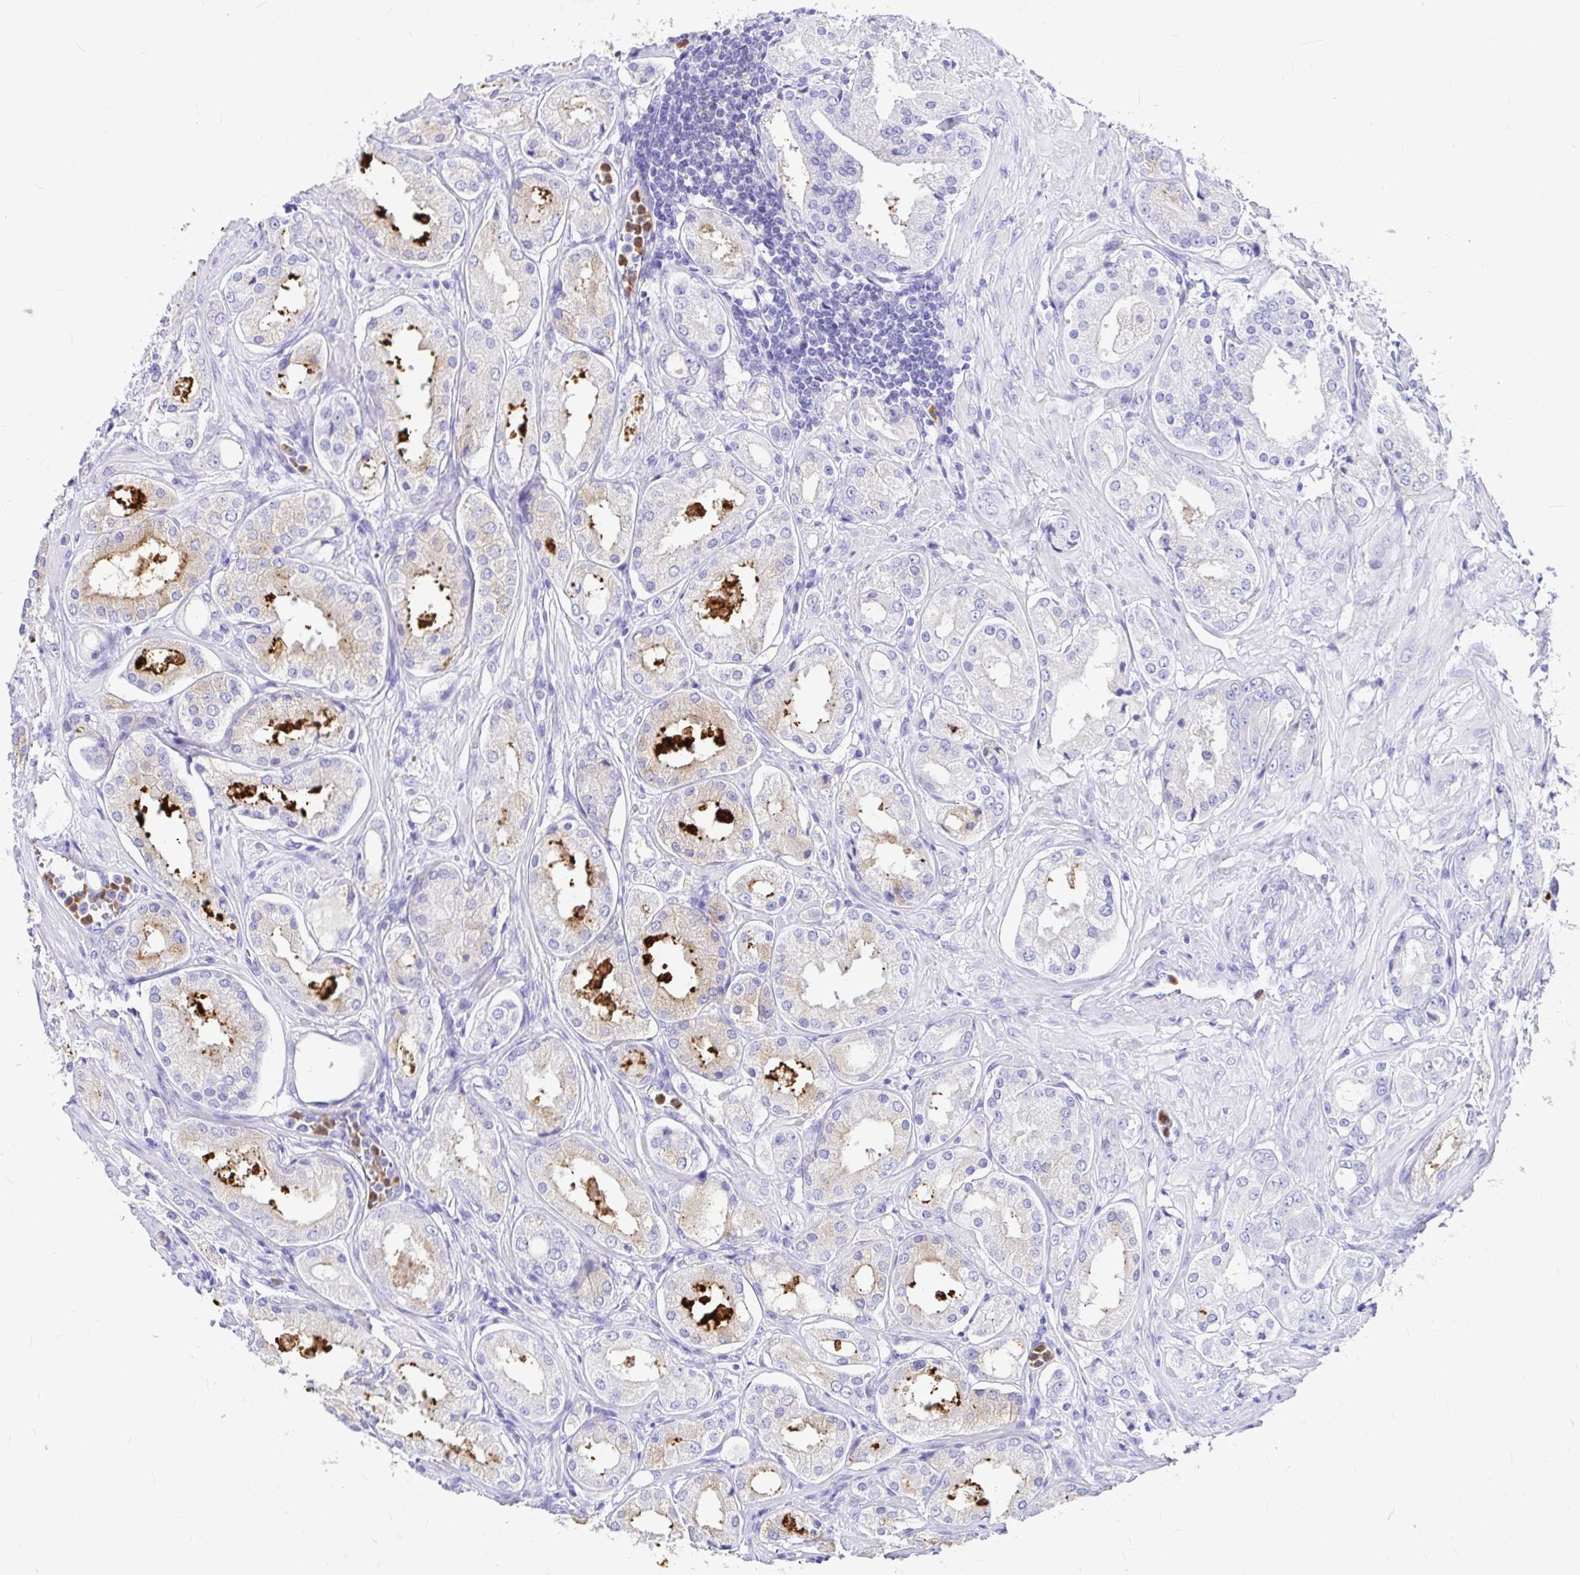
{"staining": {"intensity": "weak", "quantity": "<25%", "location": "cytoplasmic/membranous"}, "tissue": "prostate cancer", "cell_type": "Tumor cells", "image_type": "cancer", "snomed": [{"axis": "morphology", "description": "Adenocarcinoma, Low grade"}, {"axis": "topography", "description": "Prostate"}], "caption": "This is an immunohistochemistry (IHC) photomicrograph of human prostate cancer. There is no expression in tumor cells.", "gene": "CLEC1B", "patient": {"sex": "male", "age": 68}}